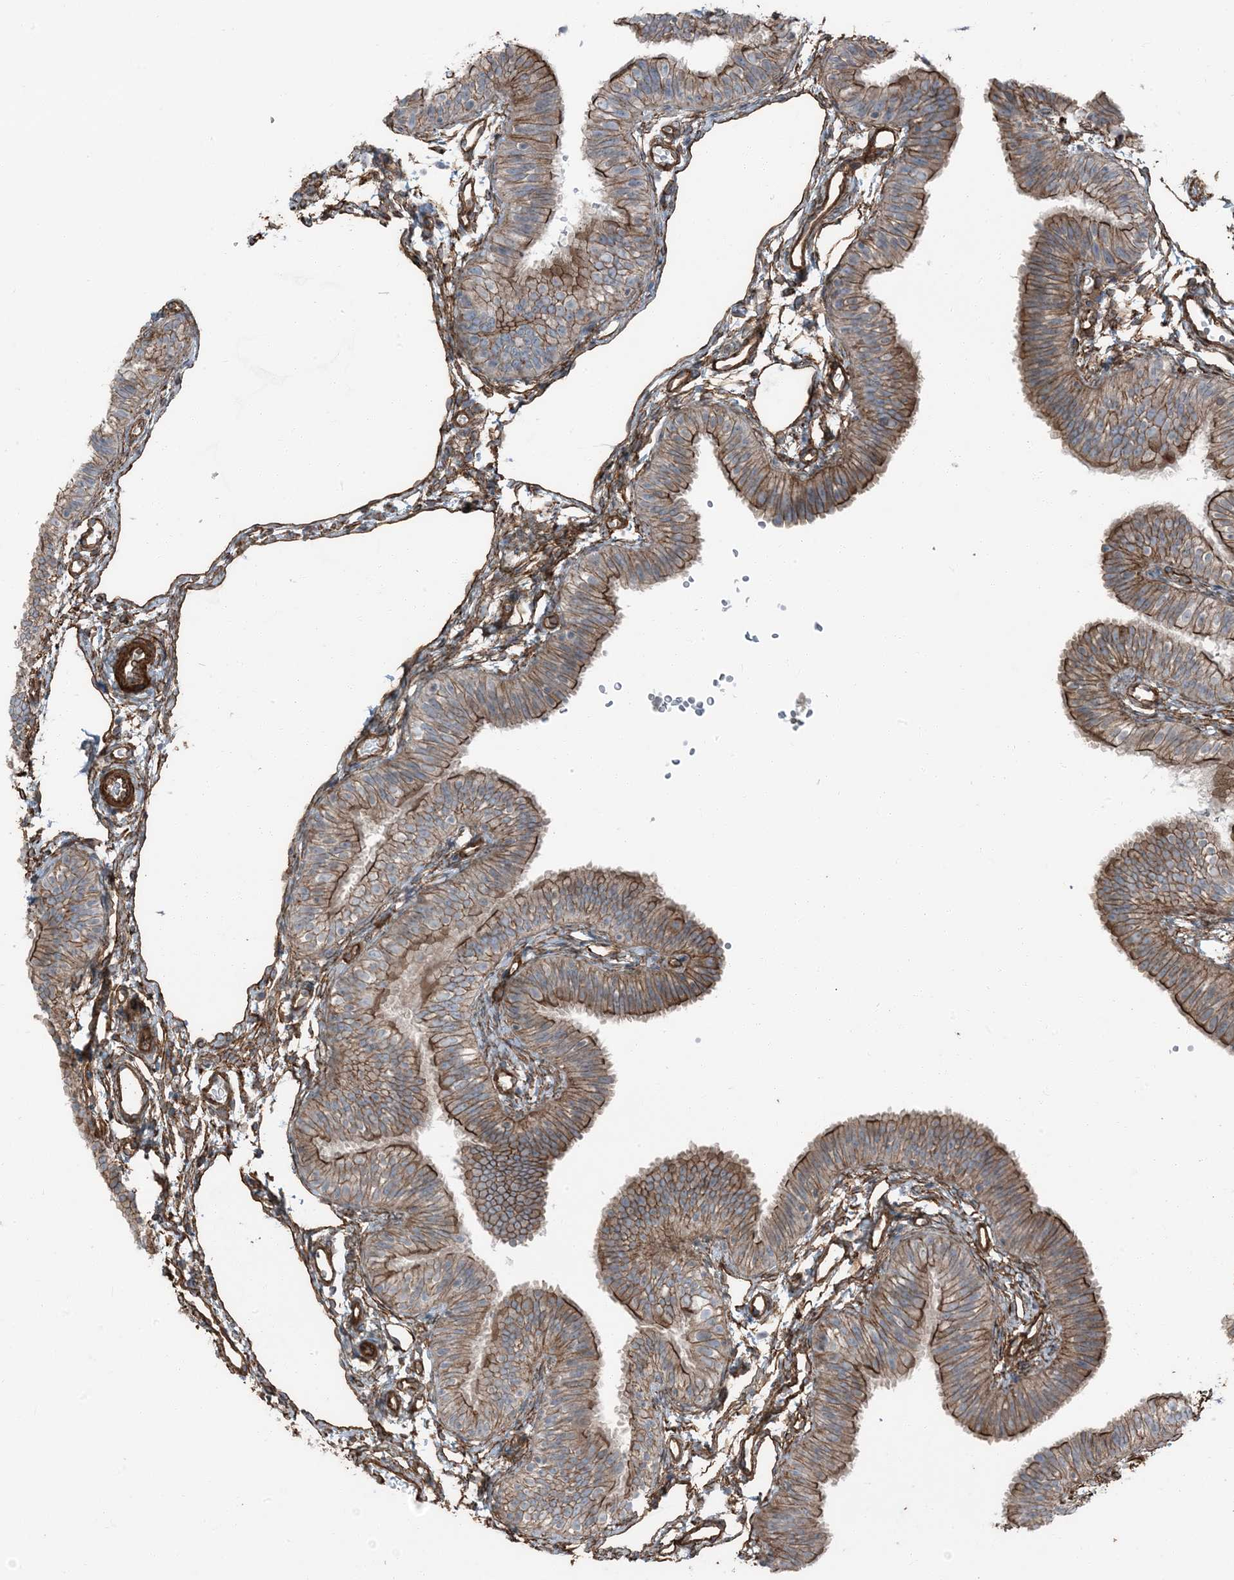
{"staining": {"intensity": "strong", "quantity": ">75%", "location": "cytoplasmic/membranous"}, "tissue": "fallopian tube", "cell_type": "Glandular cells", "image_type": "normal", "snomed": [{"axis": "morphology", "description": "Normal tissue, NOS"}, {"axis": "topography", "description": "Fallopian tube"}], "caption": "A high-resolution photomicrograph shows immunohistochemistry (IHC) staining of unremarkable fallopian tube, which displays strong cytoplasmic/membranous staining in about >75% of glandular cells. (Stains: DAB in brown, nuclei in blue, Microscopy: brightfield microscopy at high magnification).", "gene": "ZFP90", "patient": {"sex": "female", "age": 35}}